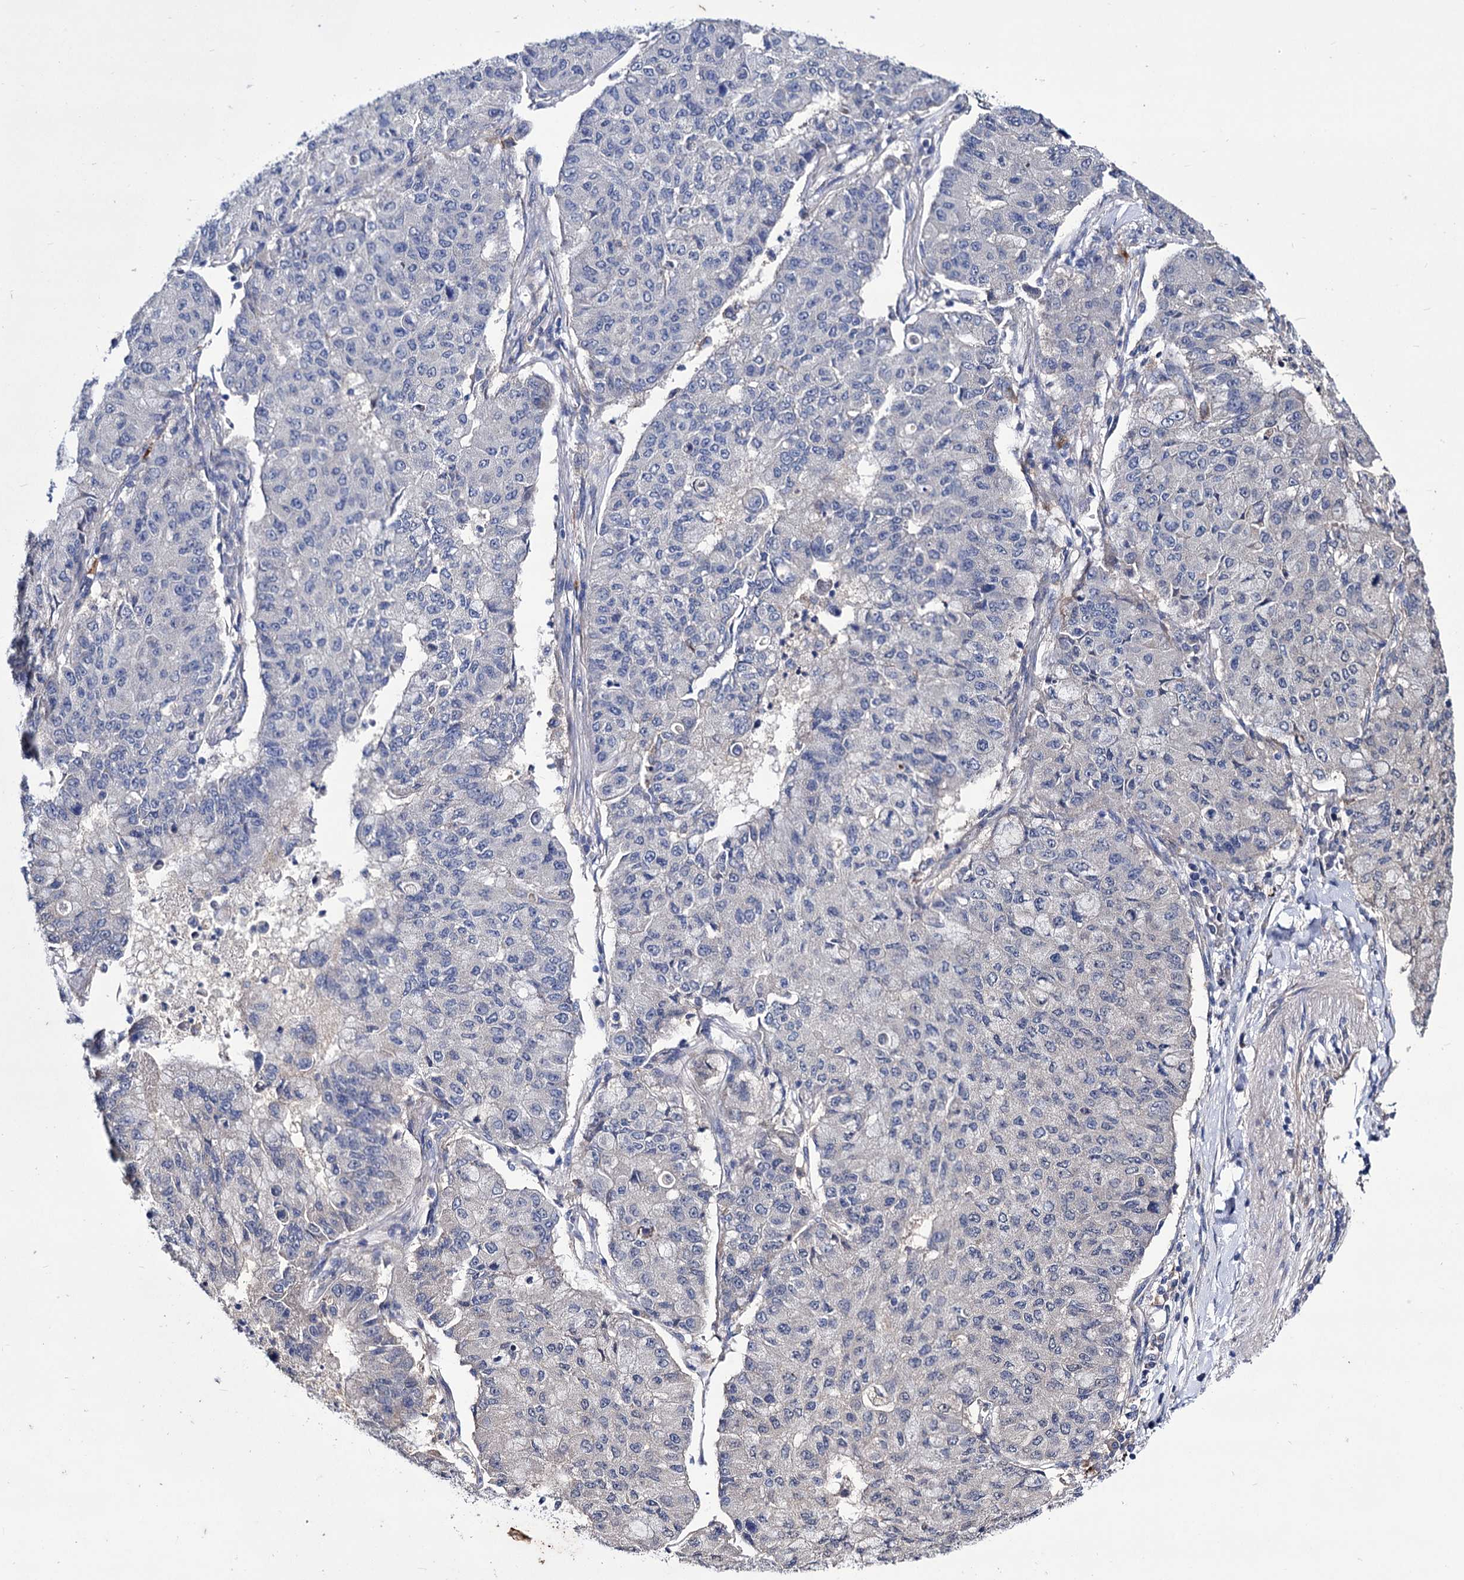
{"staining": {"intensity": "negative", "quantity": "none", "location": "none"}, "tissue": "lung cancer", "cell_type": "Tumor cells", "image_type": "cancer", "snomed": [{"axis": "morphology", "description": "Squamous cell carcinoma, NOS"}, {"axis": "topography", "description": "Lung"}], "caption": "This is a photomicrograph of immunohistochemistry (IHC) staining of lung cancer, which shows no positivity in tumor cells.", "gene": "AXL", "patient": {"sex": "male", "age": 74}}